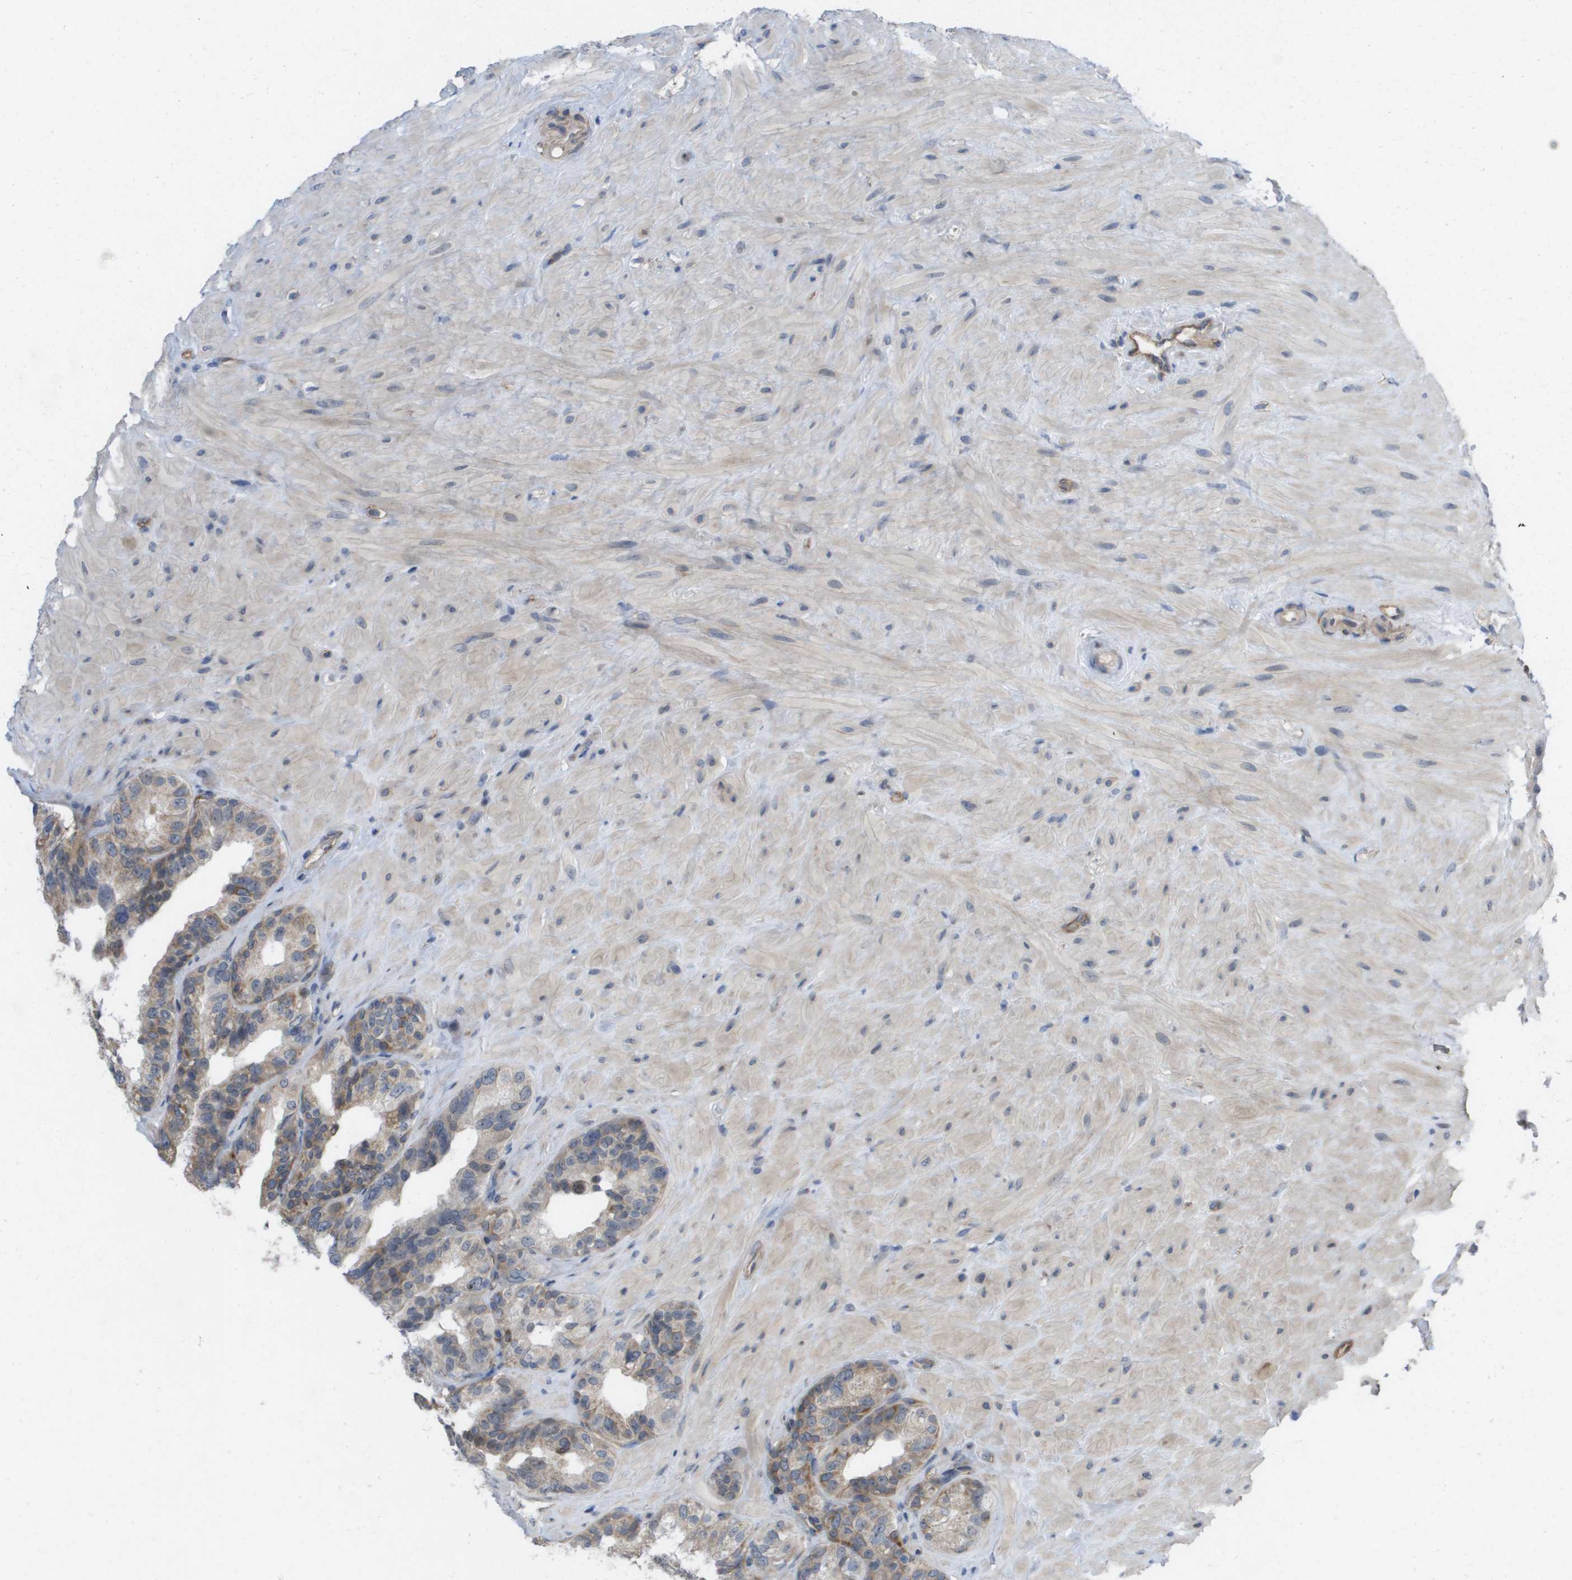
{"staining": {"intensity": "weak", "quantity": "25%-75%", "location": "cytoplasmic/membranous"}, "tissue": "seminal vesicle", "cell_type": "Glandular cells", "image_type": "normal", "snomed": [{"axis": "morphology", "description": "Normal tissue, NOS"}, {"axis": "topography", "description": "Seminal veicle"}], "caption": "Seminal vesicle stained for a protein (brown) demonstrates weak cytoplasmic/membranous positive staining in approximately 25%-75% of glandular cells.", "gene": "MTARC2", "patient": {"sex": "male", "age": 68}}